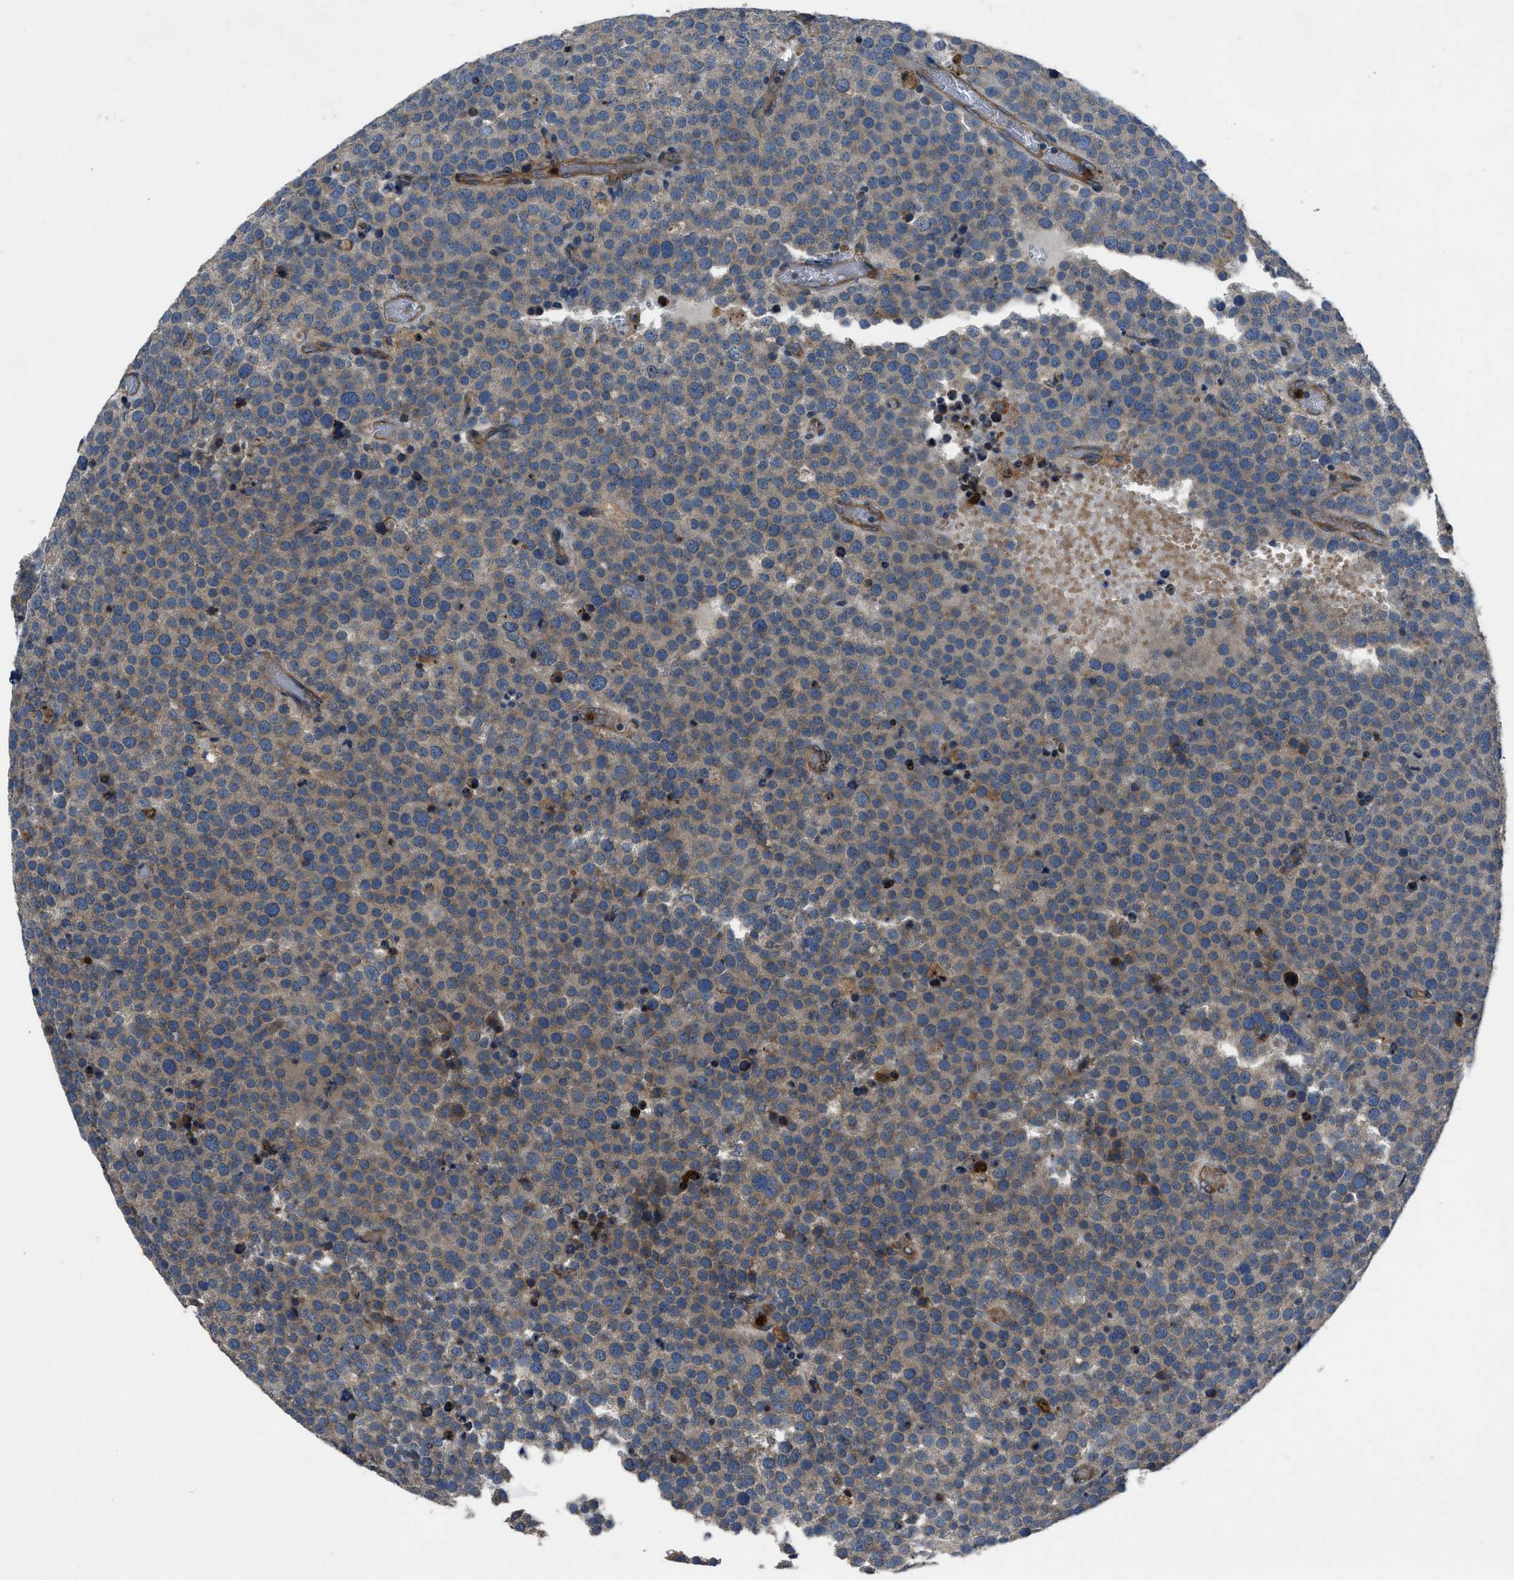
{"staining": {"intensity": "weak", "quantity": "25%-75%", "location": "cytoplasmic/membranous"}, "tissue": "testis cancer", "cell_type": "Tumor cells", "image_type": "cancer", "snomed": [{"axis": "morphology", "description": "Normal tissue, NOS"}, {"axis": "morphology", "description": "Seminoma, NOS"}, {"axis": "topography", "description": "Testis"}], "caption": "IHC histopathology image of neoplastic tissue: testis seminoma stained using immunohistochemistry (IHC) displays low levels of weak protein expression localized specifically in the cytoplasmic/membranous of tumor cells, appearing as a cytoplasmic/membranous brown color.", "gene": "ANGPT1", "patient": {"sex": "male", "age": 71}}